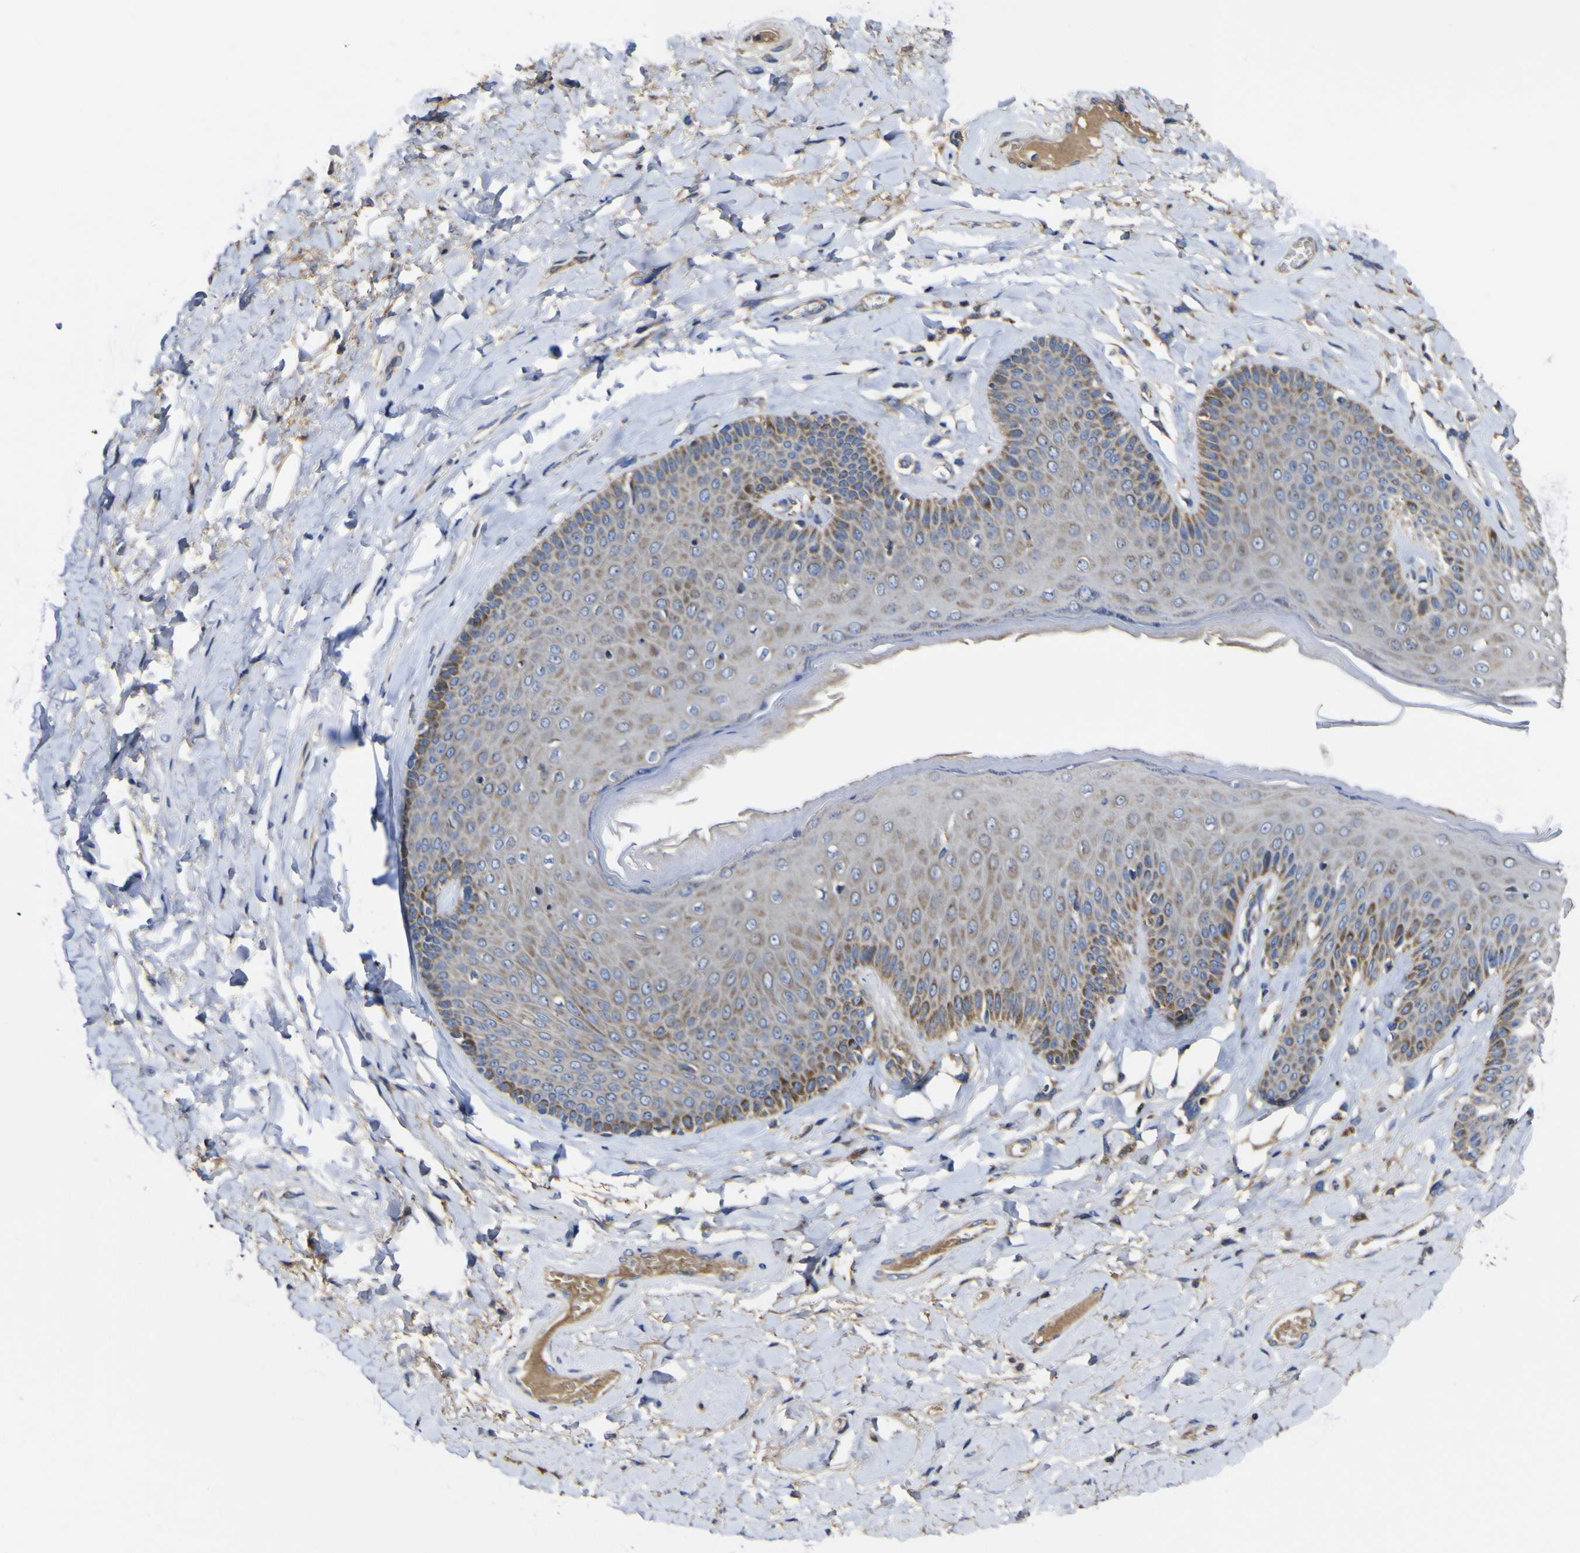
{"staining": {"intensity": "moderate", "quantity": "25%-75%", "location": "cytoplasmic/membranous"}, "tissue": "skin", "cell_type": "Epidermal cells", "image_type": "normal", "snomed": [{"axis": "morphology", "description": "Normal tissue, NOS"}, {"axis": "topography", "description": "Anal"}], "caption": "Skin stained with DAB immunohistochemistry demonstrates medium levels of moderate cytoplasmic/membranous expression in approximately 25%-75% of epidermal cells.", "gene": "CCDC90B", "patient": {"sex": "male", "age": 69}}